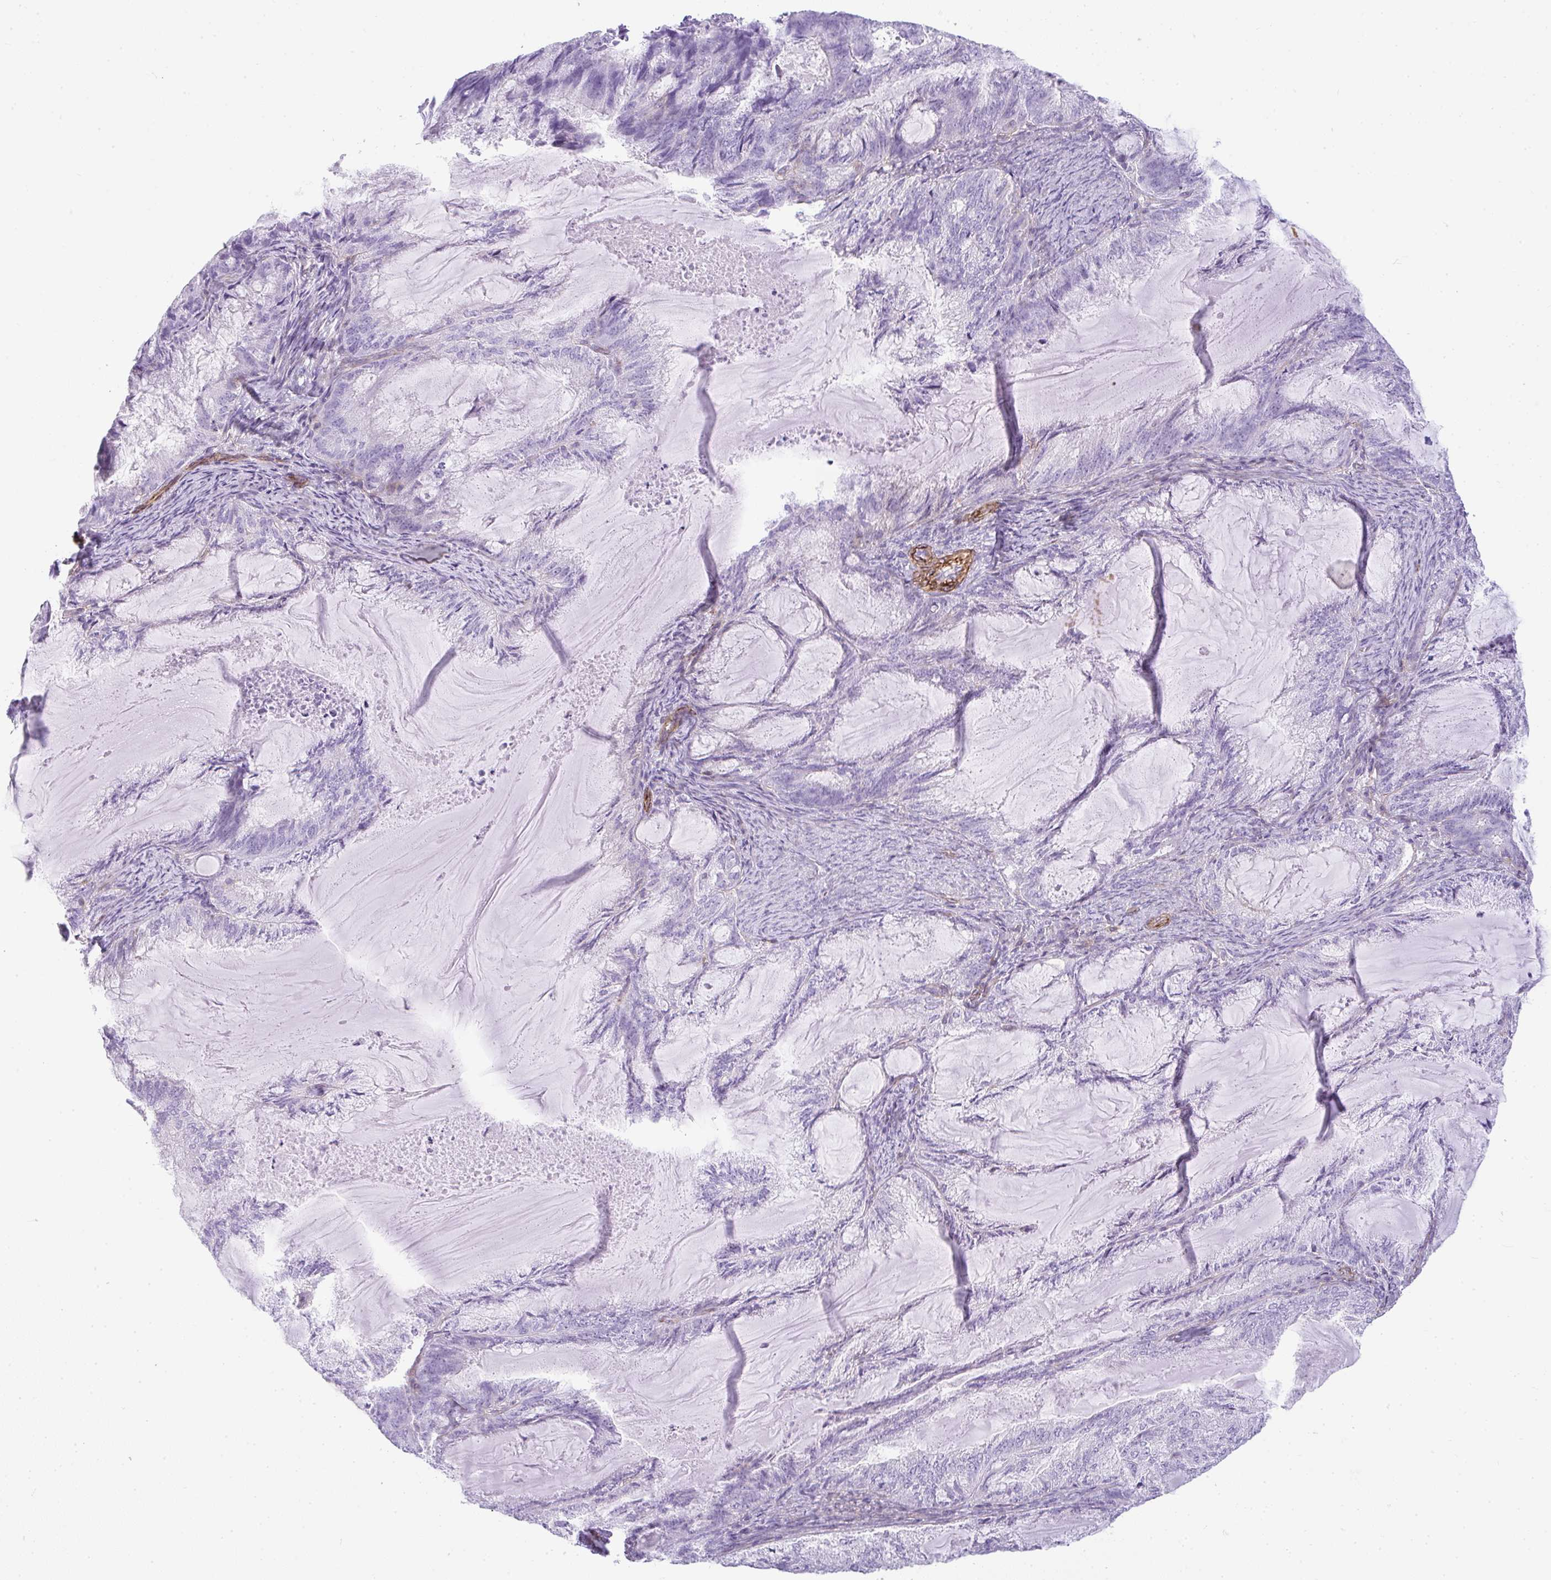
{"staining": {"intensity": "negative", "quantity": "none", "location": "none"}, "tissue": "endometrial cancer", "cell_type": "Tumor cells", "image_type": "cancer", "snomed": [{"axis": "morphology", "description": "Adenocarcinoma, NOS"}, {"axis": "topography", "description": "Endometrium"}], "caption": "Immunohistochemistry (IHC) image of human endometrial cancer stained for a protein (brown), which reveals no staining in tumor cells.", "gene": "CDRT15", "patient": {"sex": "female", "age": 86}}